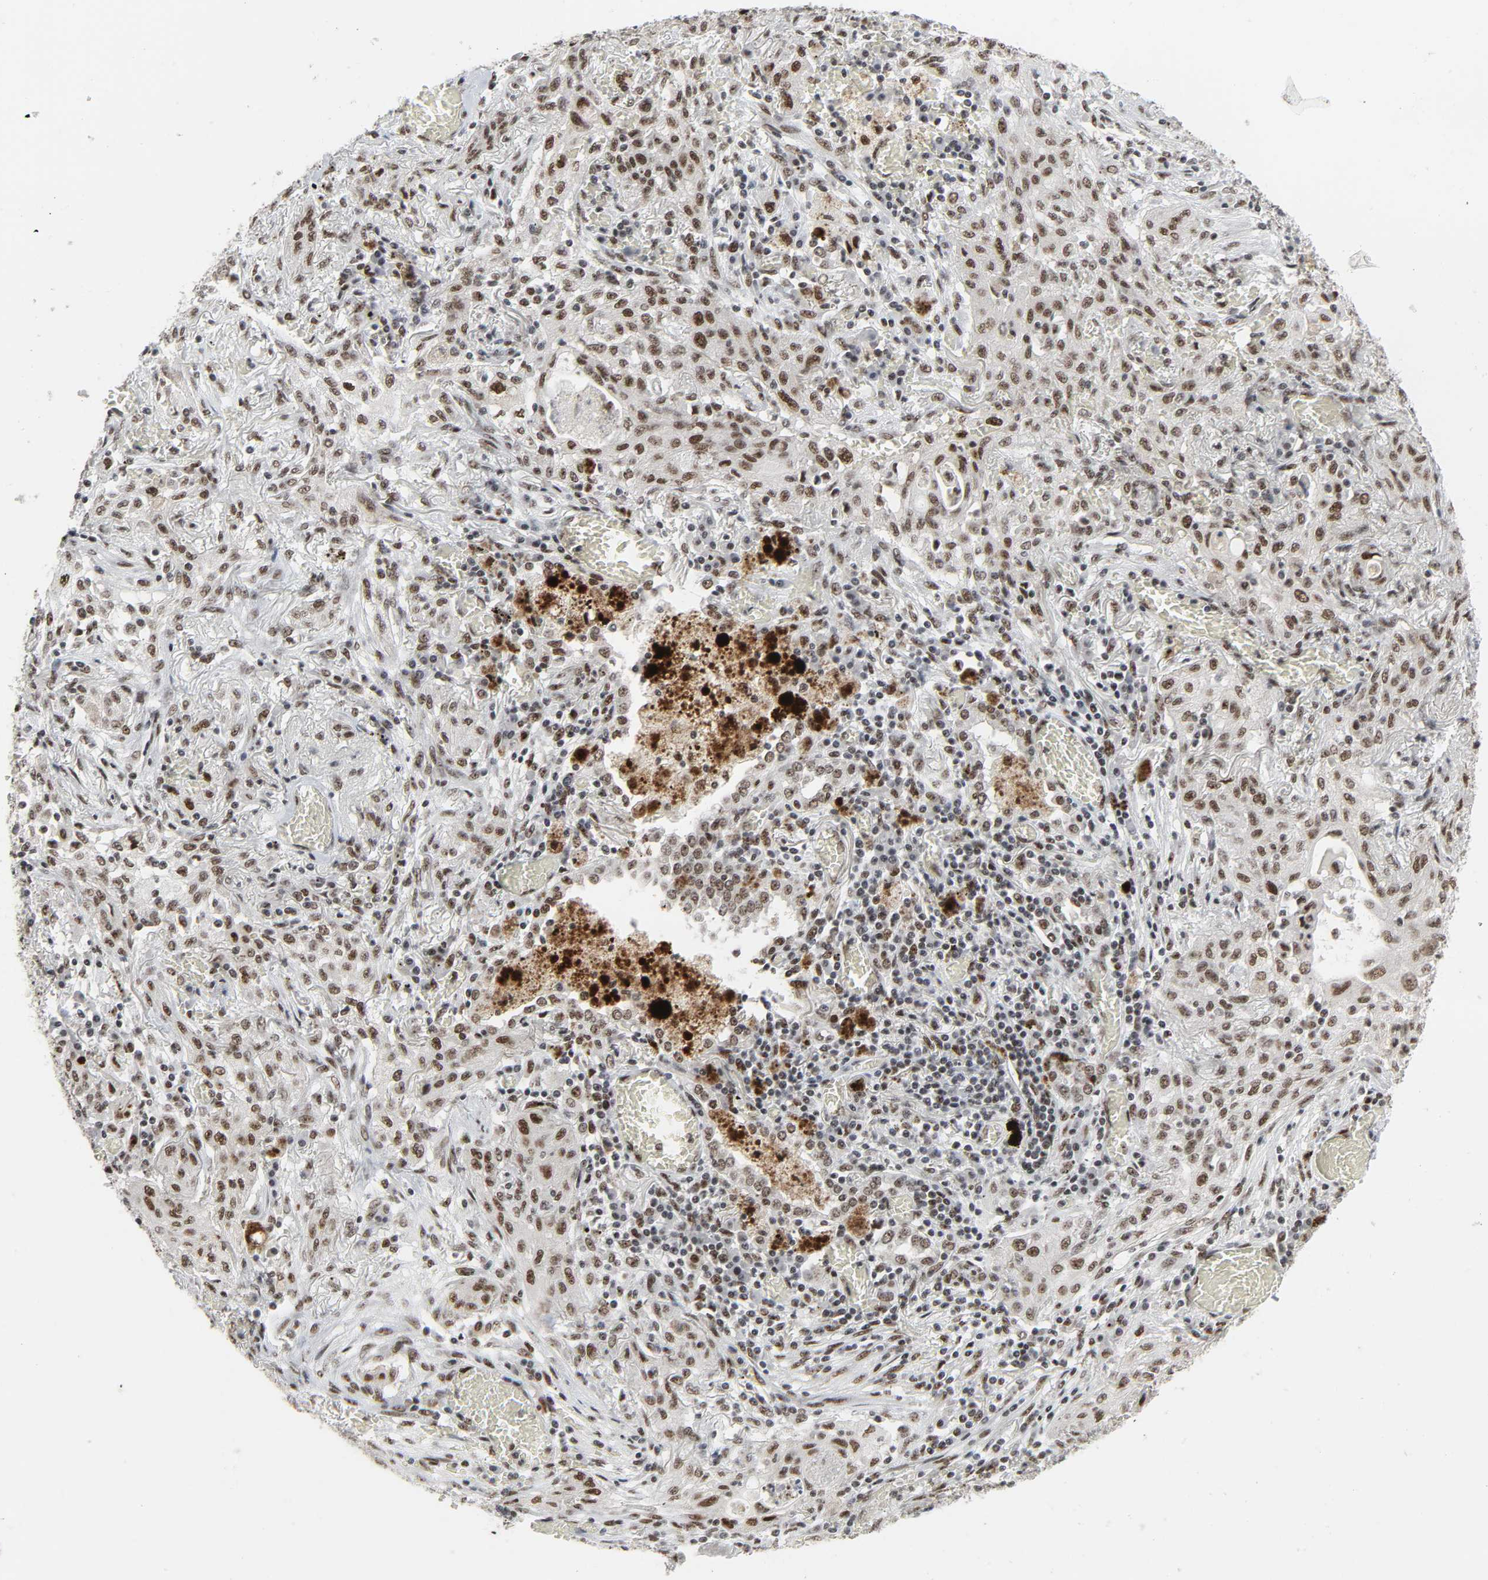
{"staining": {"intensity": "moderate", "quantity": ">75%", "location": "nuclear"}, "tissue": "lung cancer", "cell_type": "Tumor cells", "image_type": "cancer", "snomed": [{"axis": "morphology", "description": "Squamous cell carcinoma, NOS"}, {"axis": "topography", "description": "Lung"}], "caption": "Protein expression analysis of lung cancer (squamous cell carcinoma) exhibits moderate nuclear staining in about >75% of tumor cells.", "gene": "CDK7", "patient": {"sex": "female", "age": 47}}